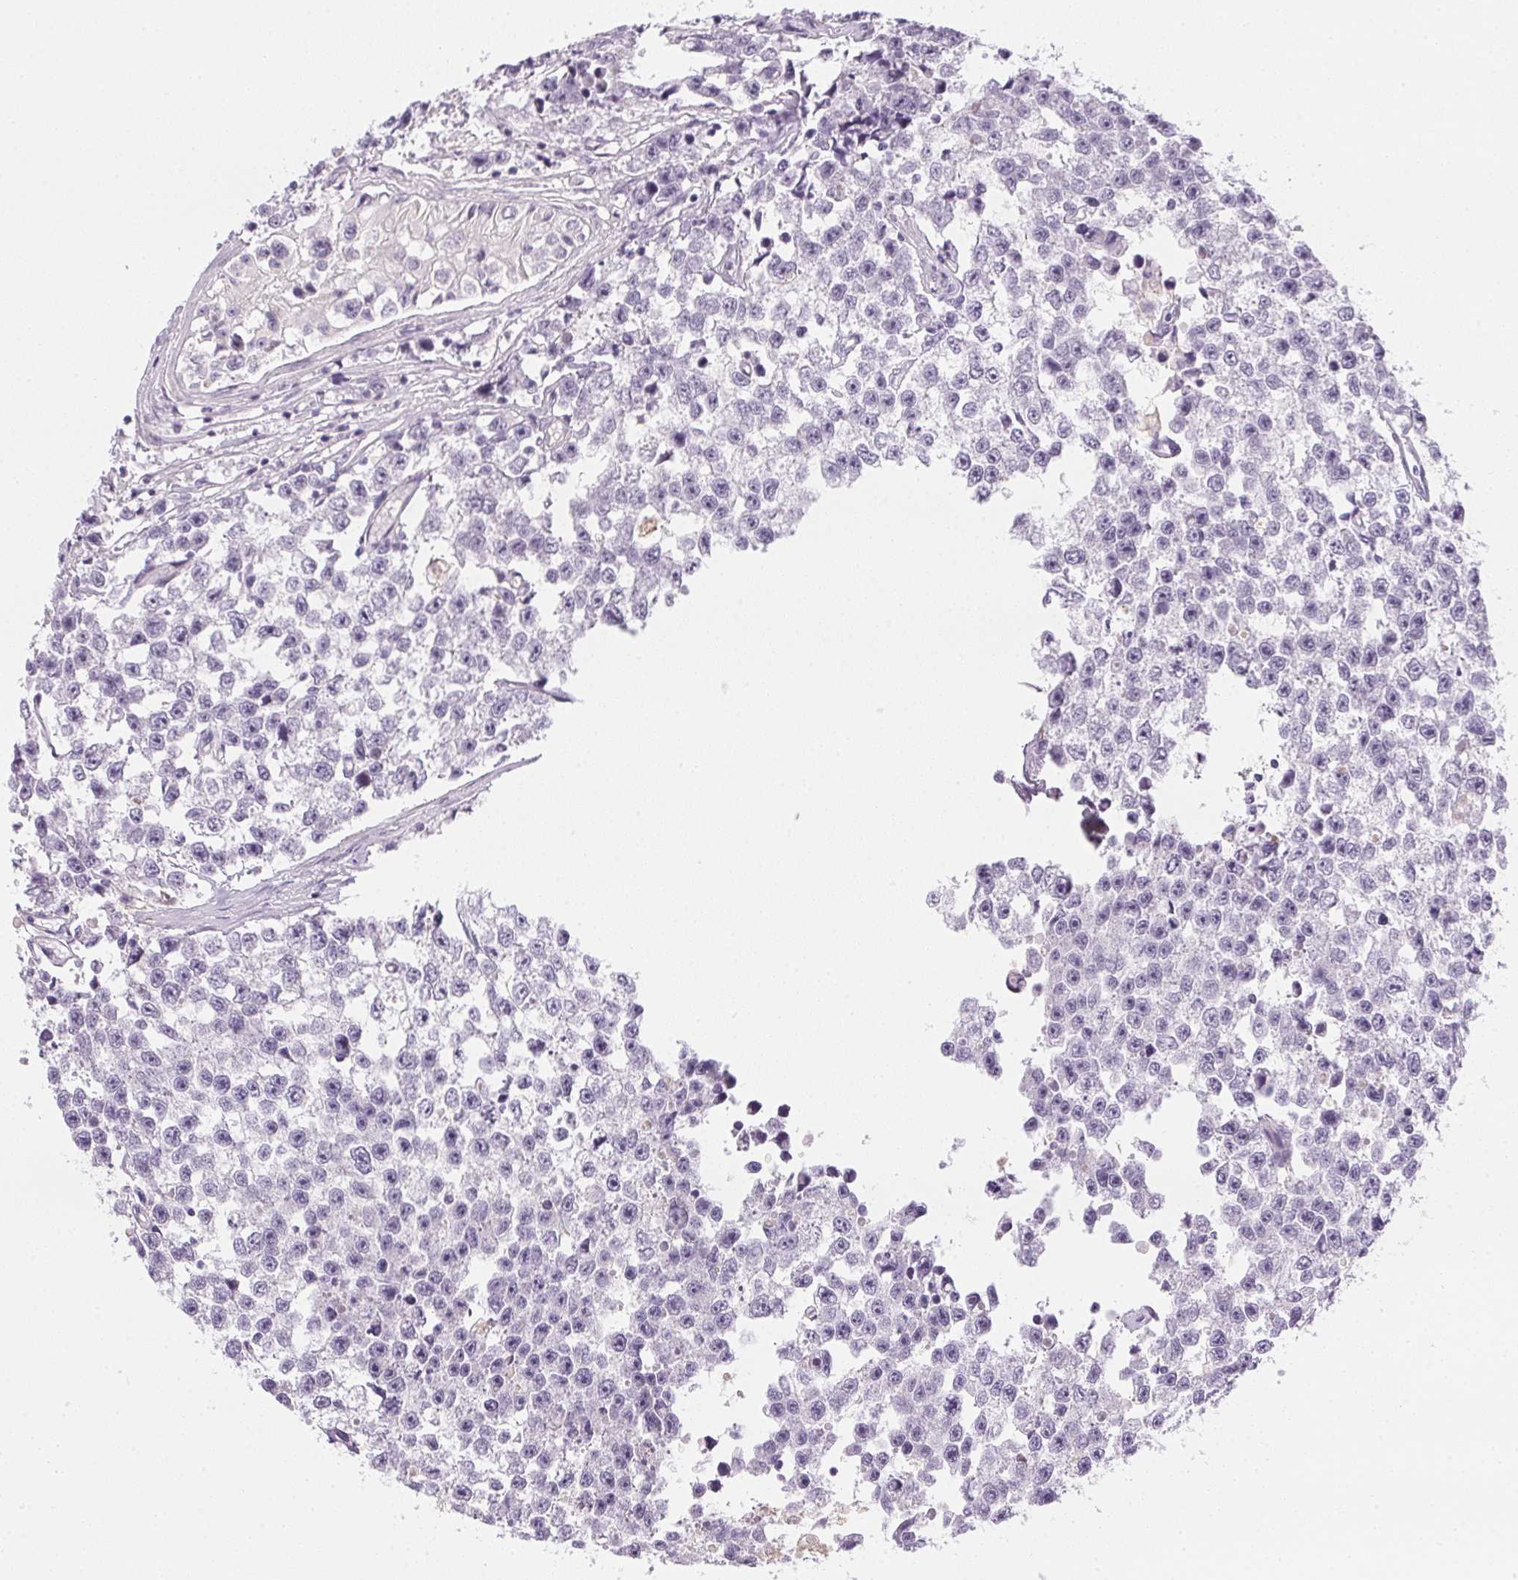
{"staining": {"intensity": "negative", "quantity": "none", "location": "none"}, "tissue": "testis cancer", "cell_type": "Tumor cells", "image_type": "cancer", "snomed": [{"axis": "morphology", "description": "Seminoma, NOS"}, {"axis": "topography", "description": "Testis"}], "caption": "This is an immunohistochemistry (IHC) image of seminoma (testis). There is no positivity in tumor cells.", "gene": "GSDMC", "patient": {"sex": "male", "age": 26}}